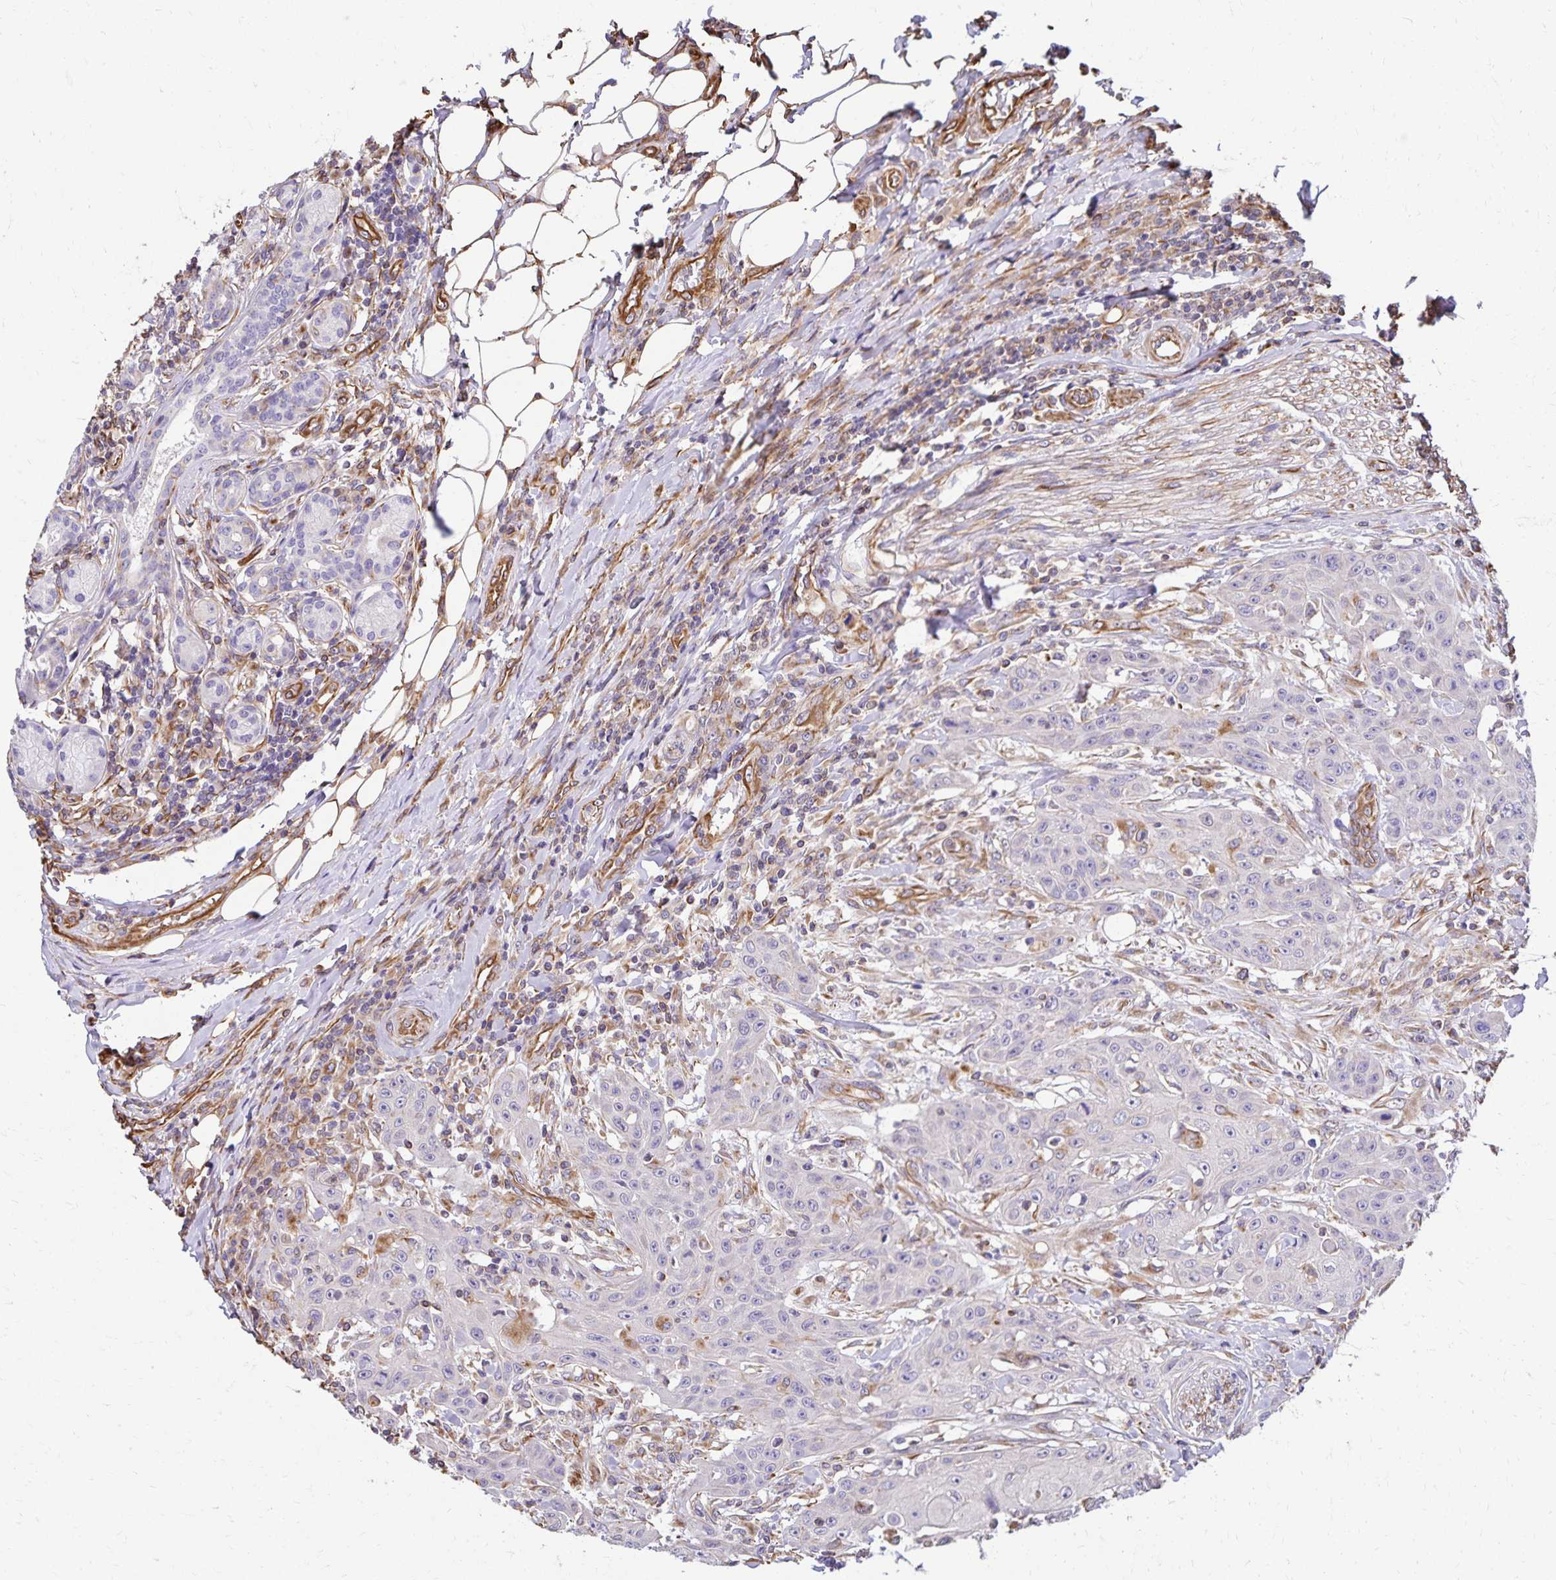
{"staining": {"intensity": "negative", "quantity": "none", "location": "none"}, "tissue": "head and neck cancer", "cell_type": "Tumor cells", "image_type": "cancer", "snomed": [{"axis": "morphology", "description": "Normal tissue, NOS"}, {"axis": "morphology", "description": "Squamous cell carcinoma, NOS"}, {"axis": "topography", "description": "Oral tissue"}, {"axis": "topography", "description": "Head-Neck"}], "caption": "Tumor cells are negative for brown protein staining in squamous cell carcinoma (head and neck). The staining was performed using DAB to visualize the protein expression in brown, while the nuclei were stained in blue with hematoxylin (Magnification: 20x).", "gene": "TRPV6", "patient": {"sex": "female", "age": 55}}